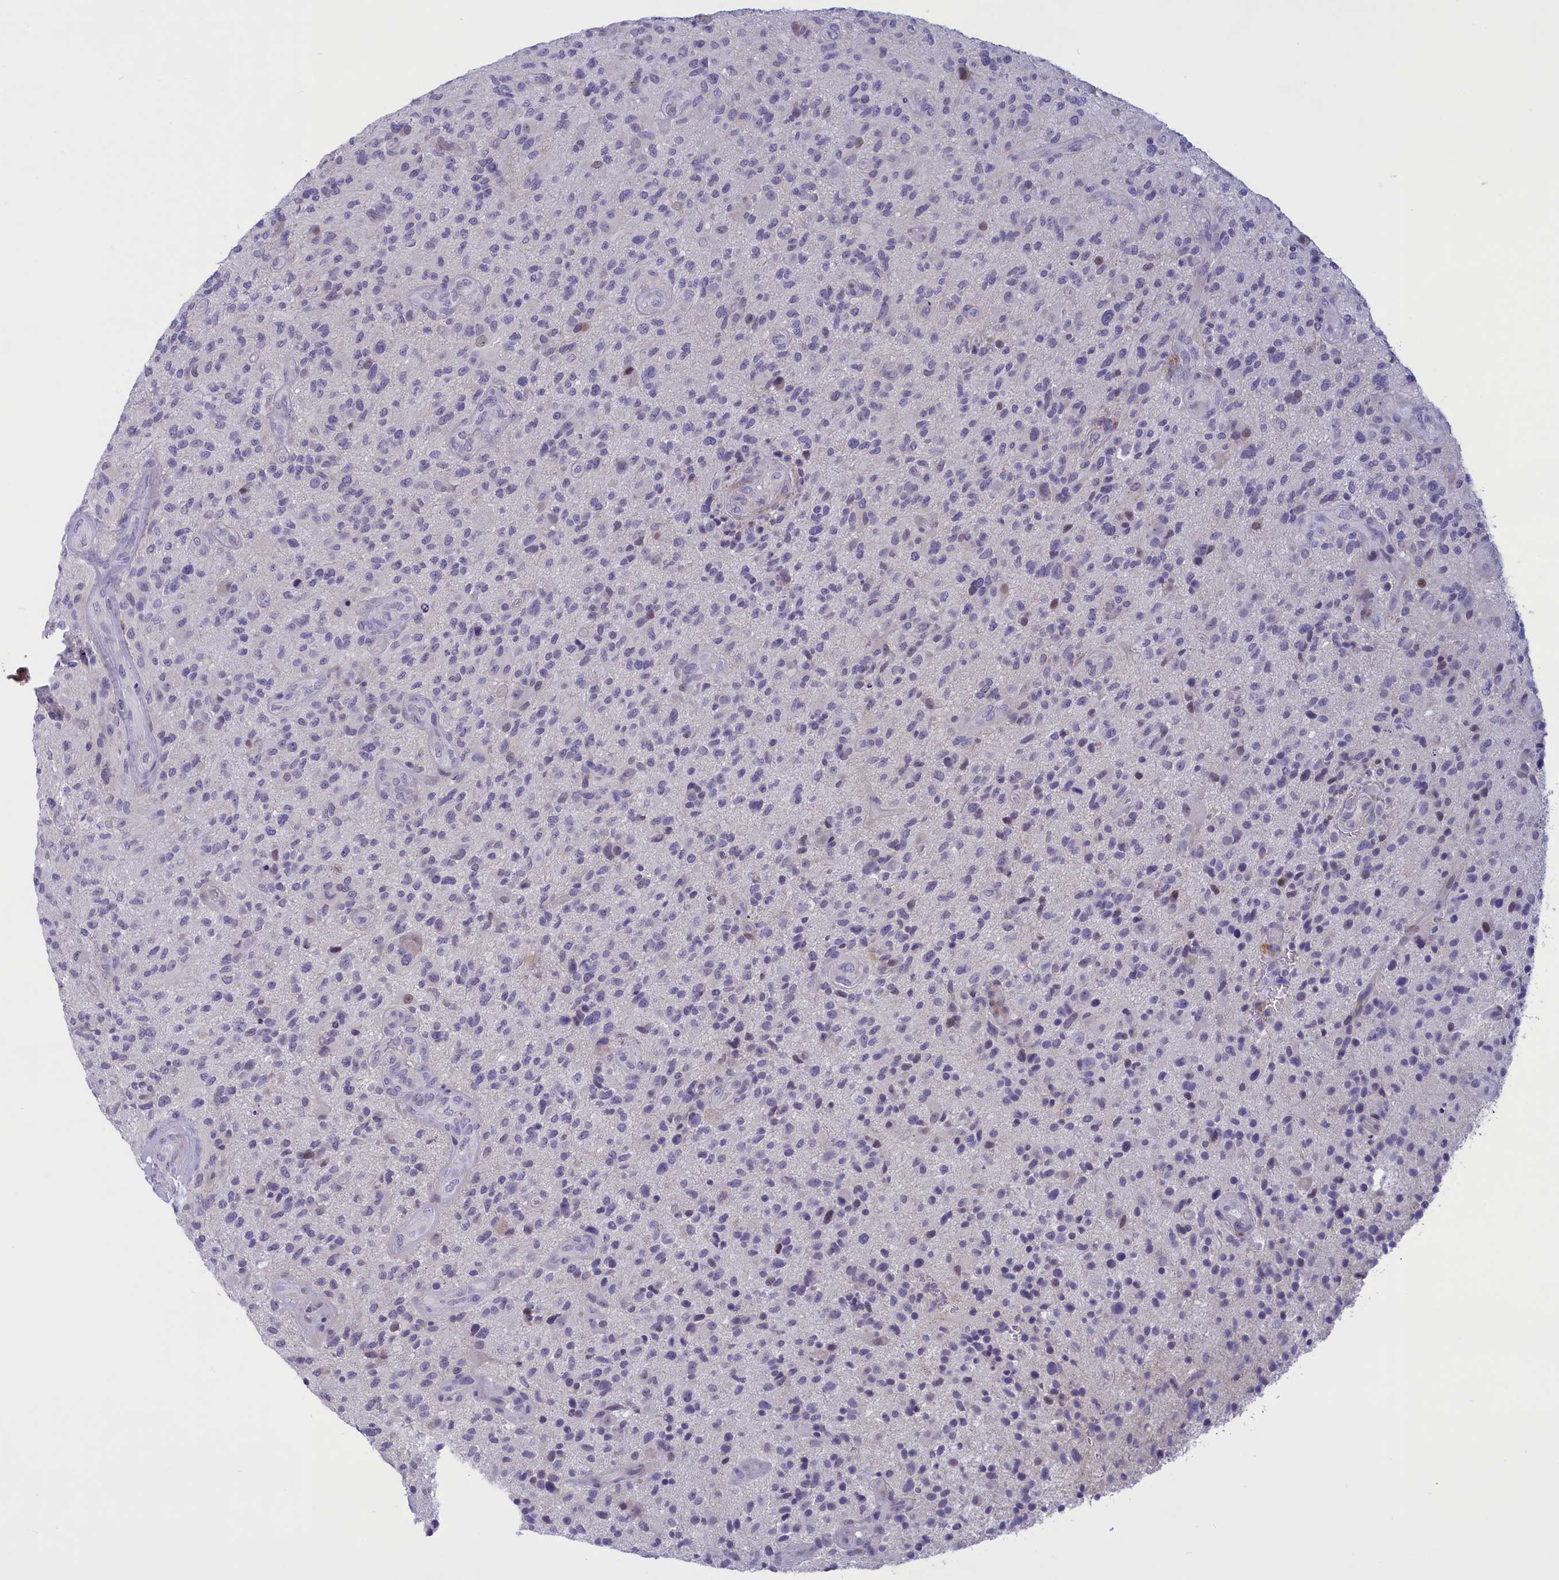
{"staining": {"intensity": "negative", "quantity": "none", "location": "none"}, "tissue": "glioma", "cell_type": "Tumor cells", "image_type": "cancer", "snomed": [{"axis": "morphology", "description": "Glioma, malignant, High grade"}, {"axis": "topography", "description": "Brain"}], "caption": "IHC photomicrograph of human glioma stained for a protein (brown), which demonstrates no staining in tumor cells.", "gene": "ELOA2", "patient": {"sex": "male", "age": 47}}